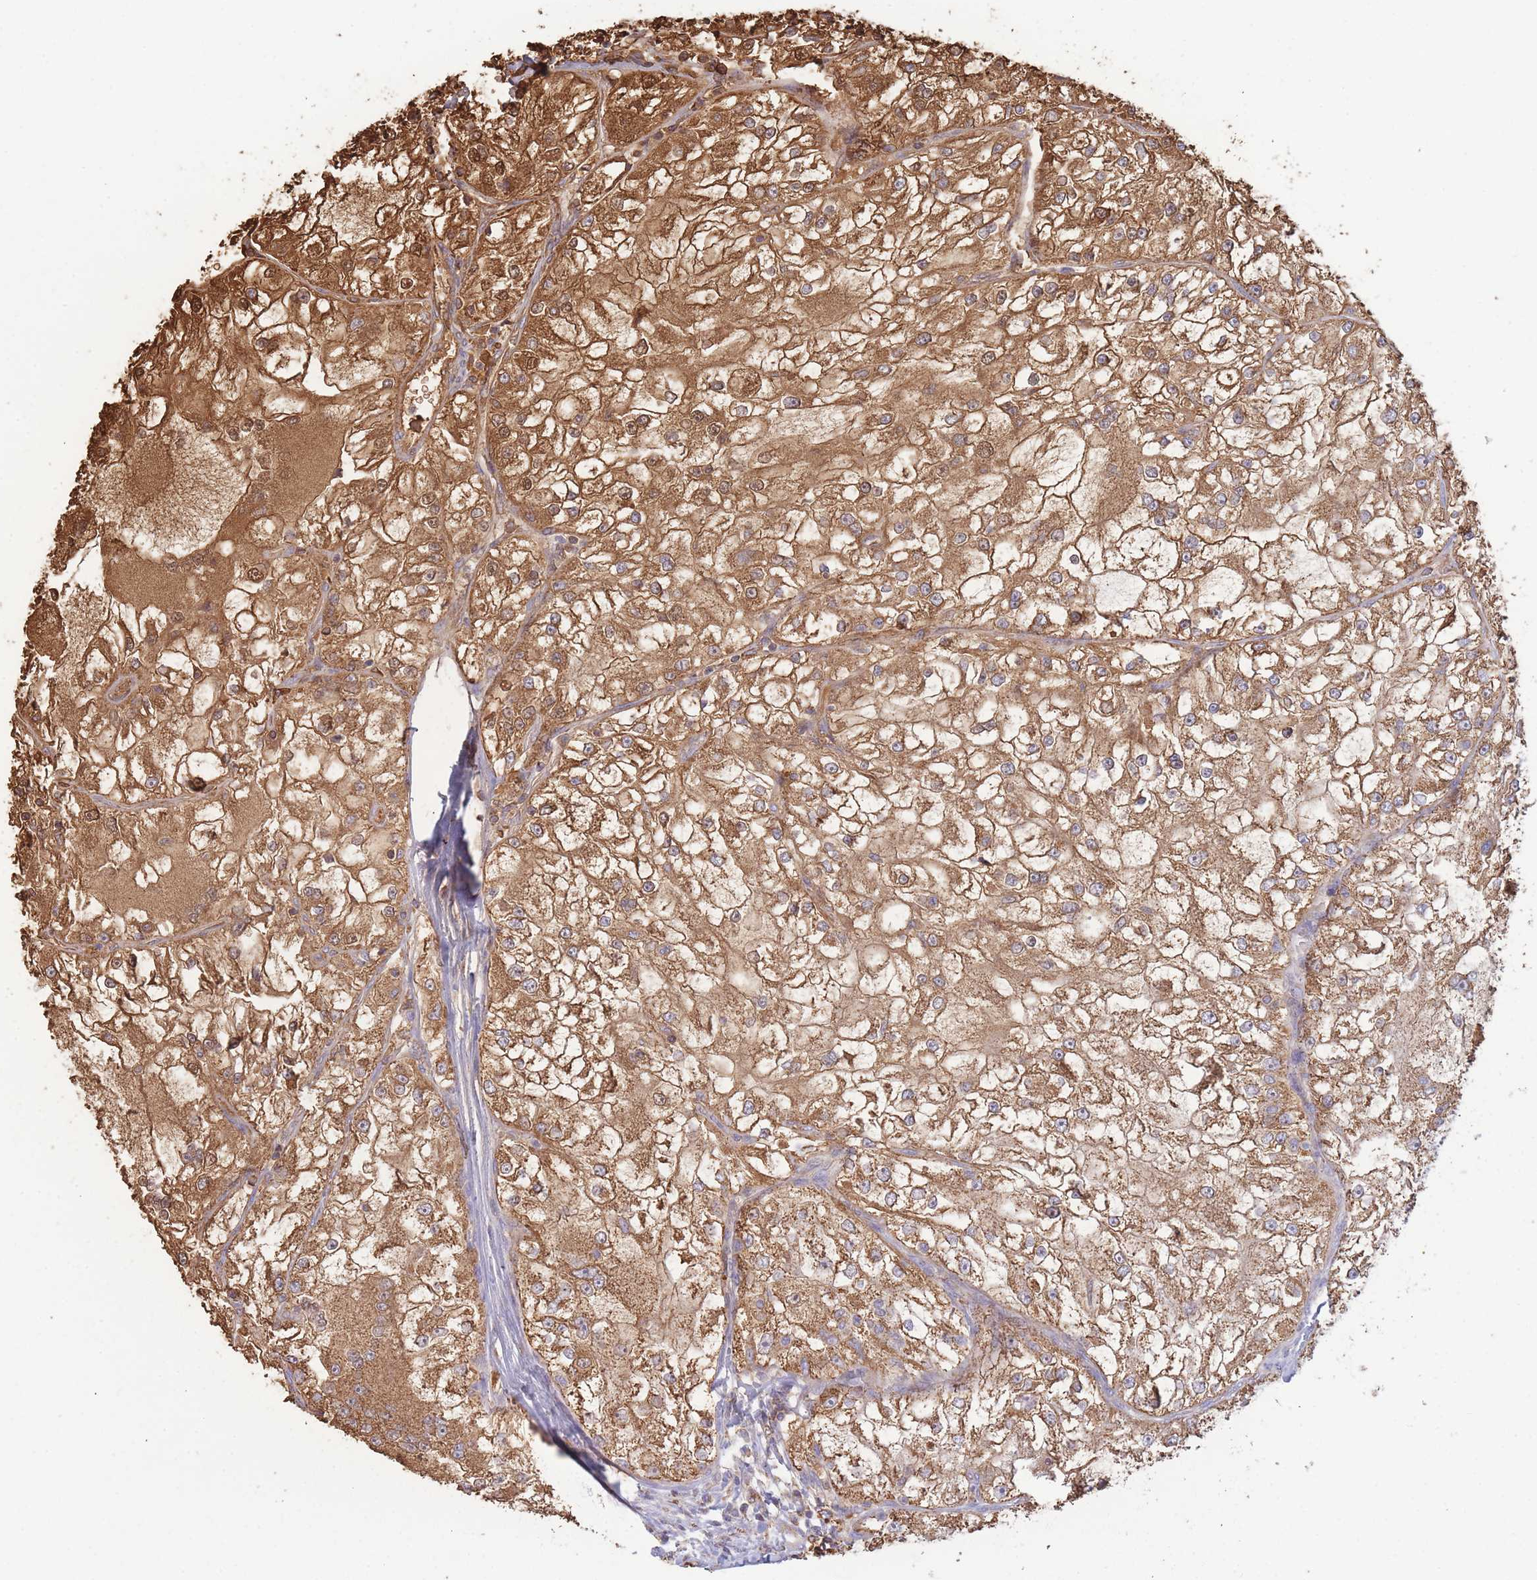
{"staining": {"intensity": "moderate", "quantity": ">75%", "location": "cytoplasmic/membranous,nuclear"}, "tissue": "renal cancer", "cell_type": "Tumor cells", "image_type": "cancer", "snomed": [{"axis": "morphology", "description": "Adenocarcinoma, NOS"}, {"axis": "topography", "description": "Kidney"}], "caption": "Renal cancer (adenocarcinoma) stained with a brown dye reveals moderate cytoplasmic/membranous and nuclear positive staining in approximately >75% of tumor cells.", "gene": "MRPL17", "patient": {"sex": "female", "age": 72}}